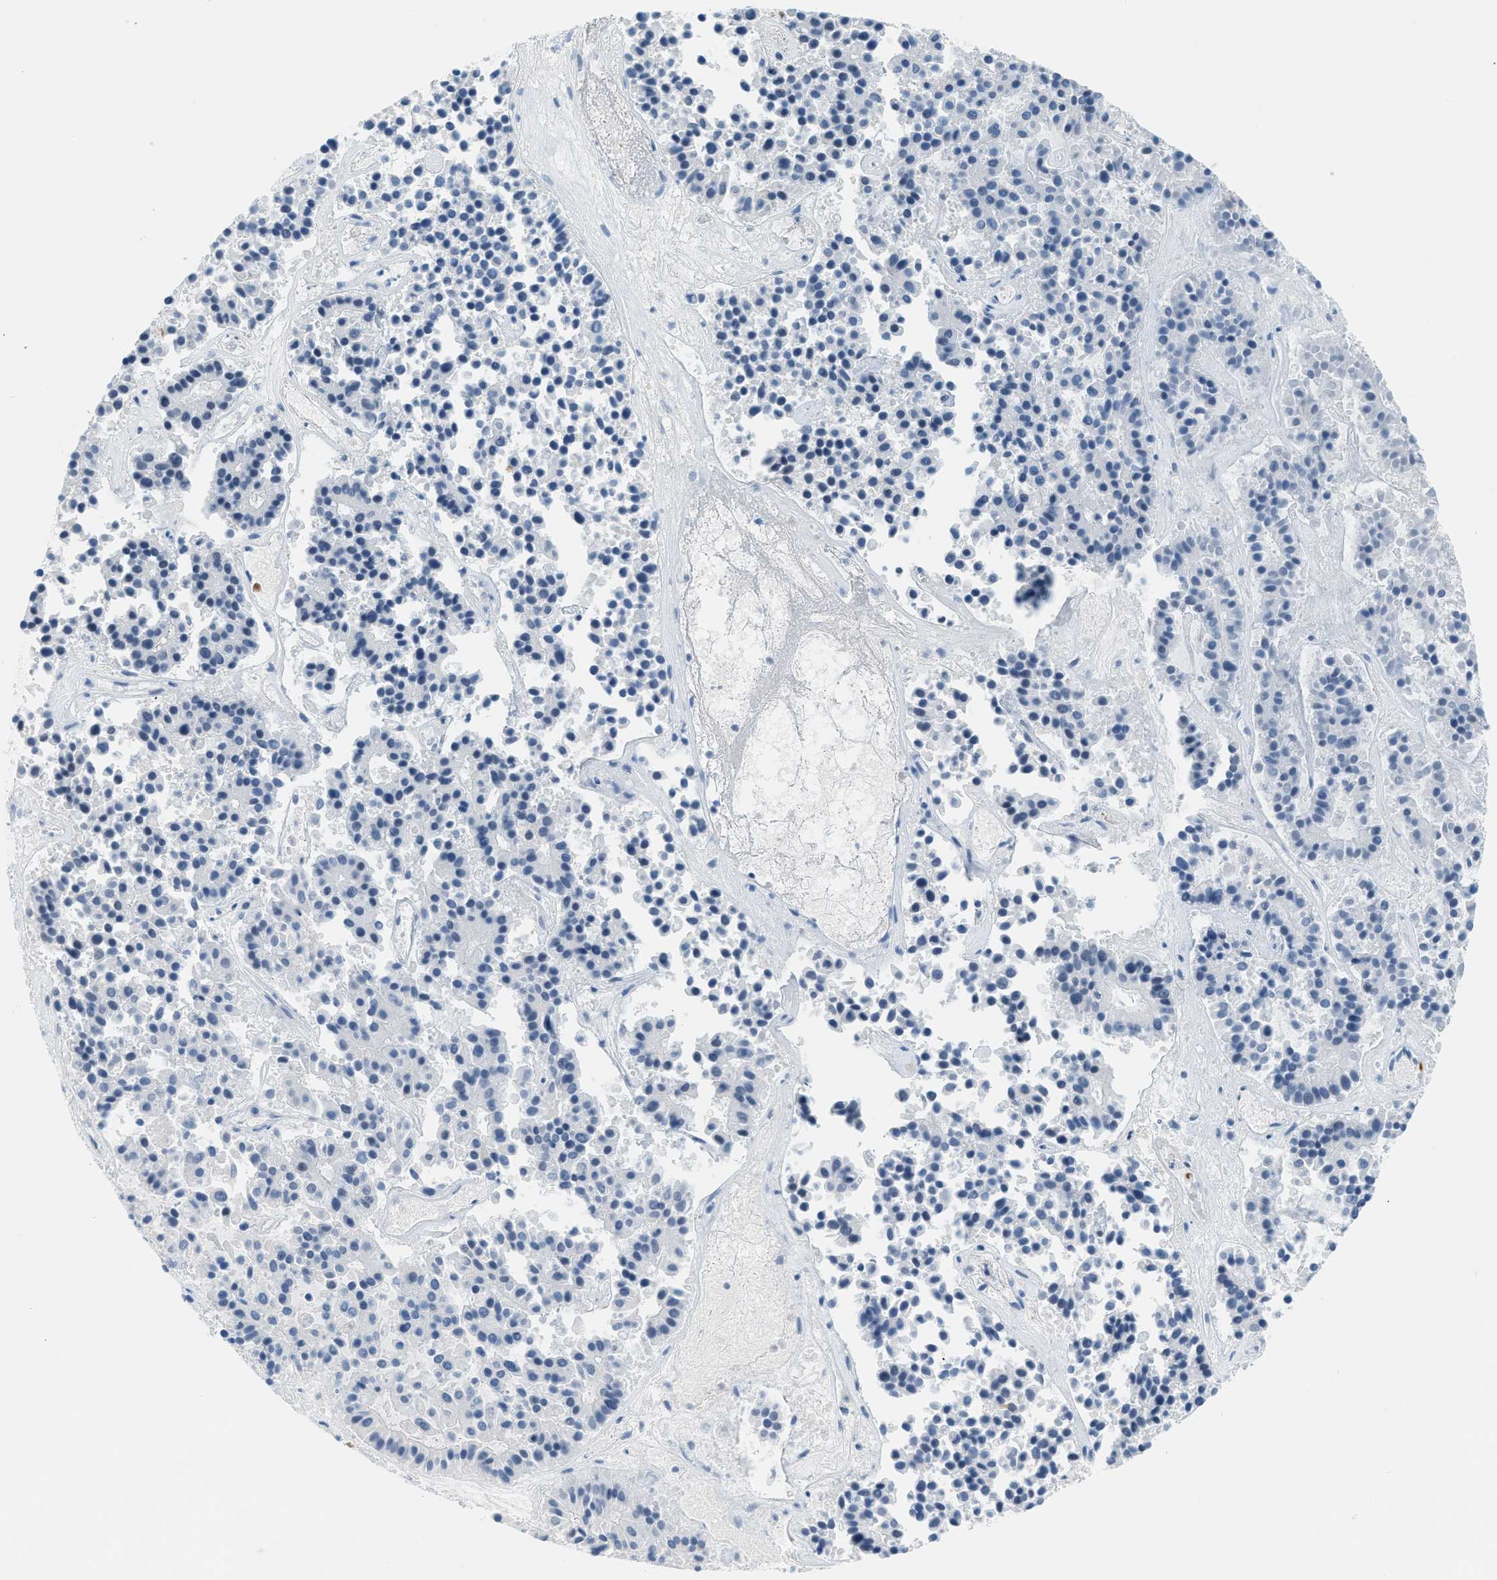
{"staining": {"intensity": "negative", "quantity": "none", "location": "none"}, "tissue": "pancreatic cancer", "cell_type": "Tumor cells", "image_type": "cancer", "snomed": [{"axis": "morphology", "description": "Adenocarcinoma, NOS"}, {"axis": "topography", "description": "Pancreas"}], "caption": "High power microscopy image of an immunohistochemistry photomicrograph of pancreatic cancer, revealing no significant positivity in tumor cells.", "gene": "ZNF408", "patient": {"sex": "male", "age": 50}}